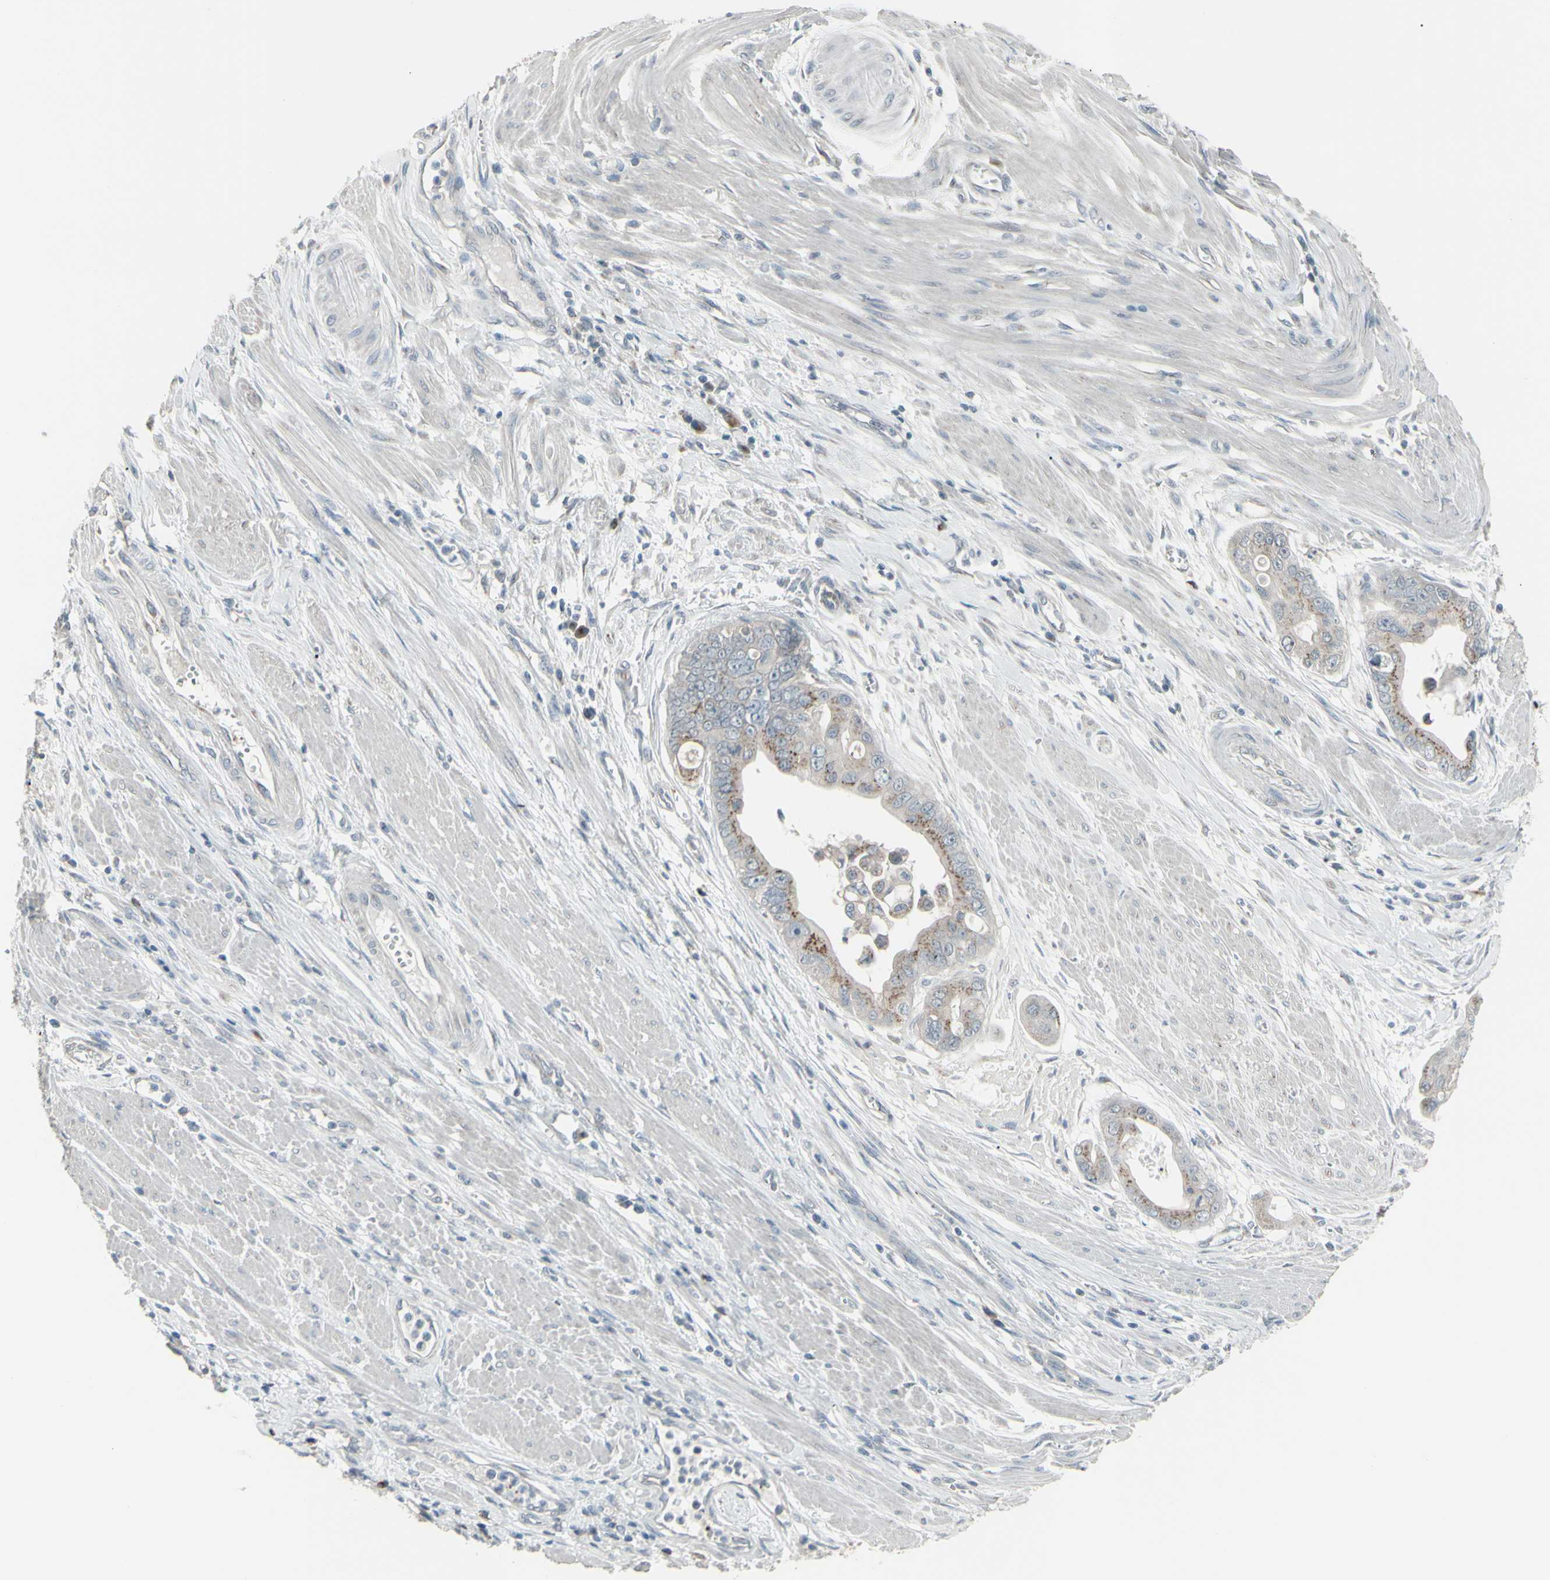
{"staining": {"intensity": "weak", "quantity": "25%-75%", "location": "cytoplasmic/membranous"}, "tissue": "pancreatic cancer", "cell_type": "Tumor cells", "image_type": "cancer", "snomed": [{"axis": "morphology", "description": "Adenocarcinoma, NOS"}, {"axis": "topography", "description": "Pancreas"}], "caption": "Pancreatic adenocarcinoma stained with immunohistochemistry (IHC) exhibits weak cytoplasmic/membranous positivity in about 25%-75% of tumor cells. (brown staining indicates protein expression, while blue staining denotes nuclei).", "gene": "CD79B", "patient": {"sex": "female", "age": 75}}